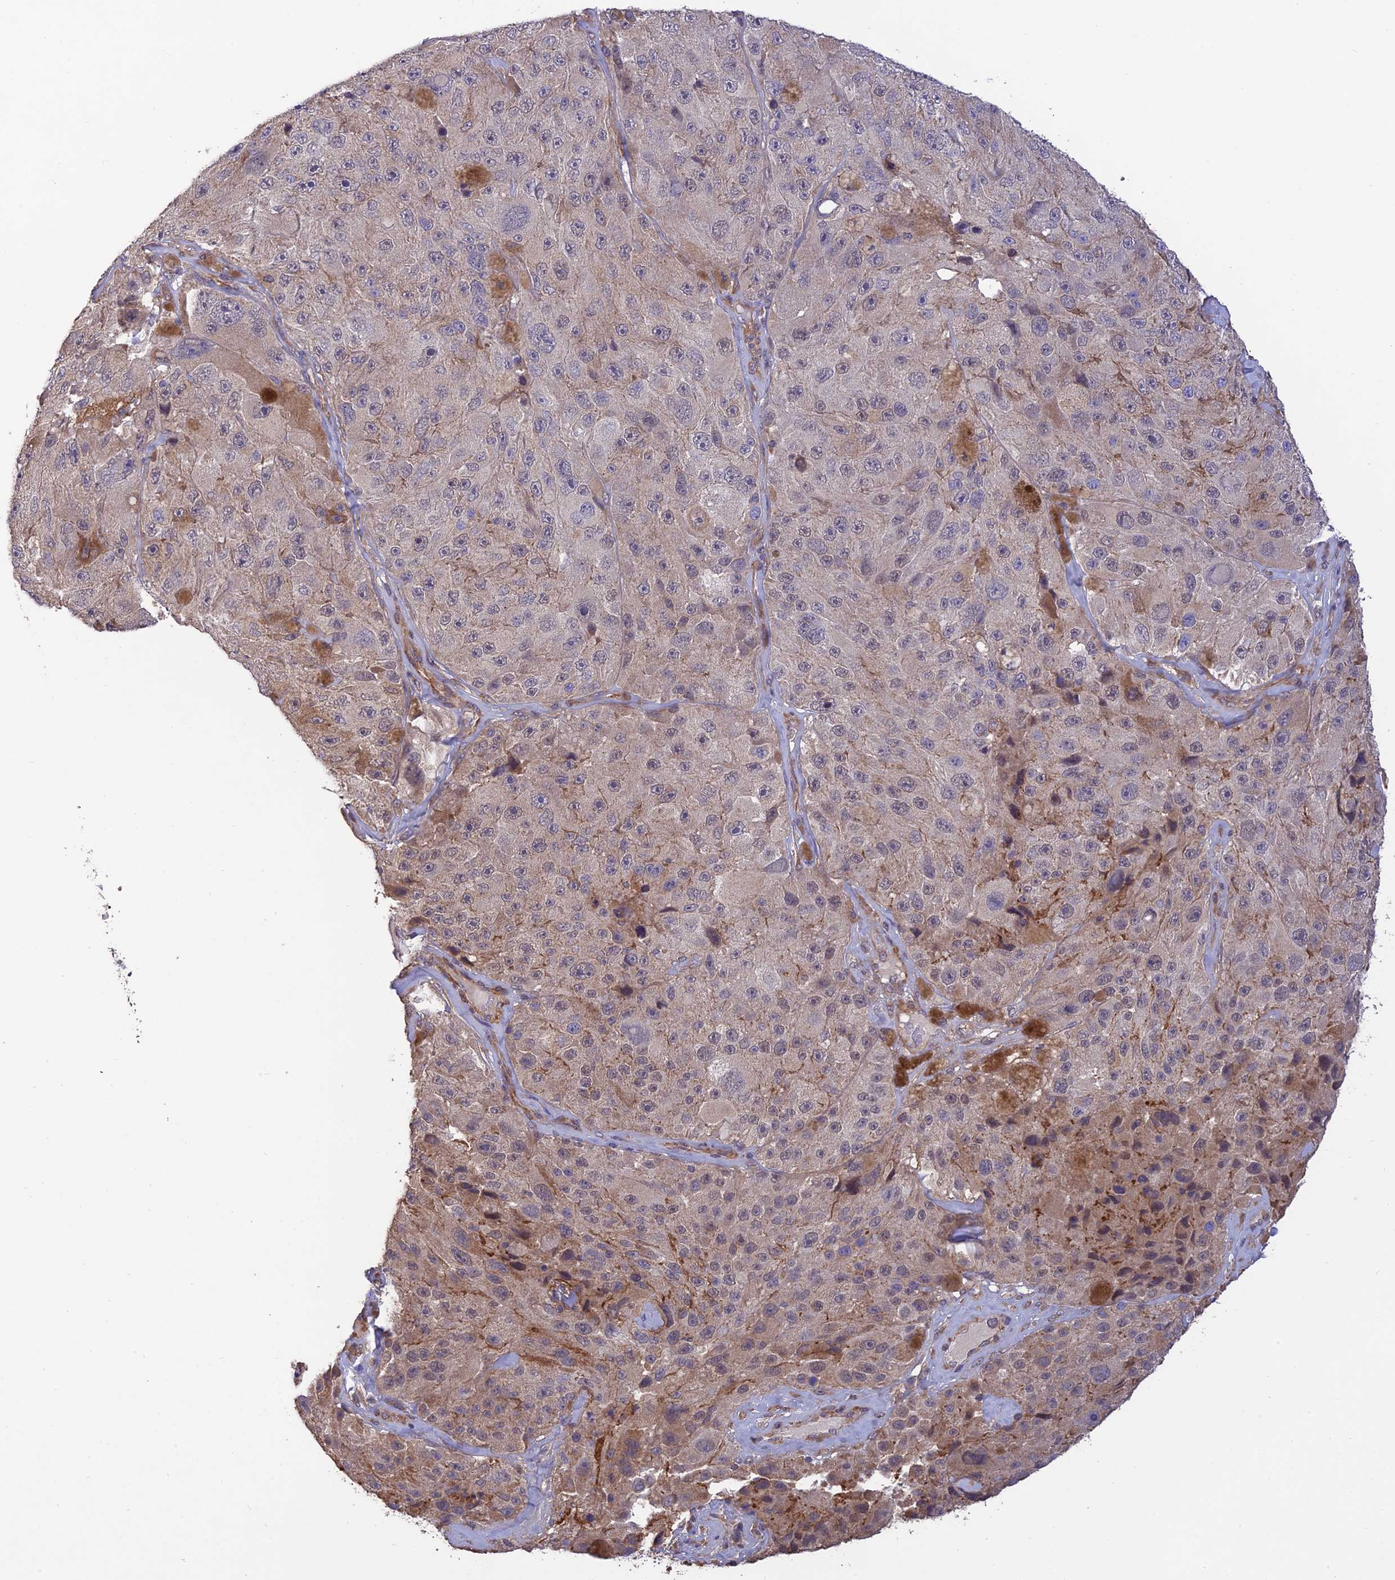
{"staining": {"intensity": "negative", "quantity": "none", "location": "none"}, "tissue": "melanoma", "cell_type": "Tumor cells", "image_type": "cancer", "snomed": [{"axis": "morphology", "description": "Malignant melanoma, Metastatic site"}, {"axis": "topography", "description": "Lymph node"}], "caption": "Immunohistochemistry of human malignant melanoma (metastatic site) exhibits no positivity in tumor cells.", "gene": "PAGR1", "patient": {"sex": "male", "age": 62}}